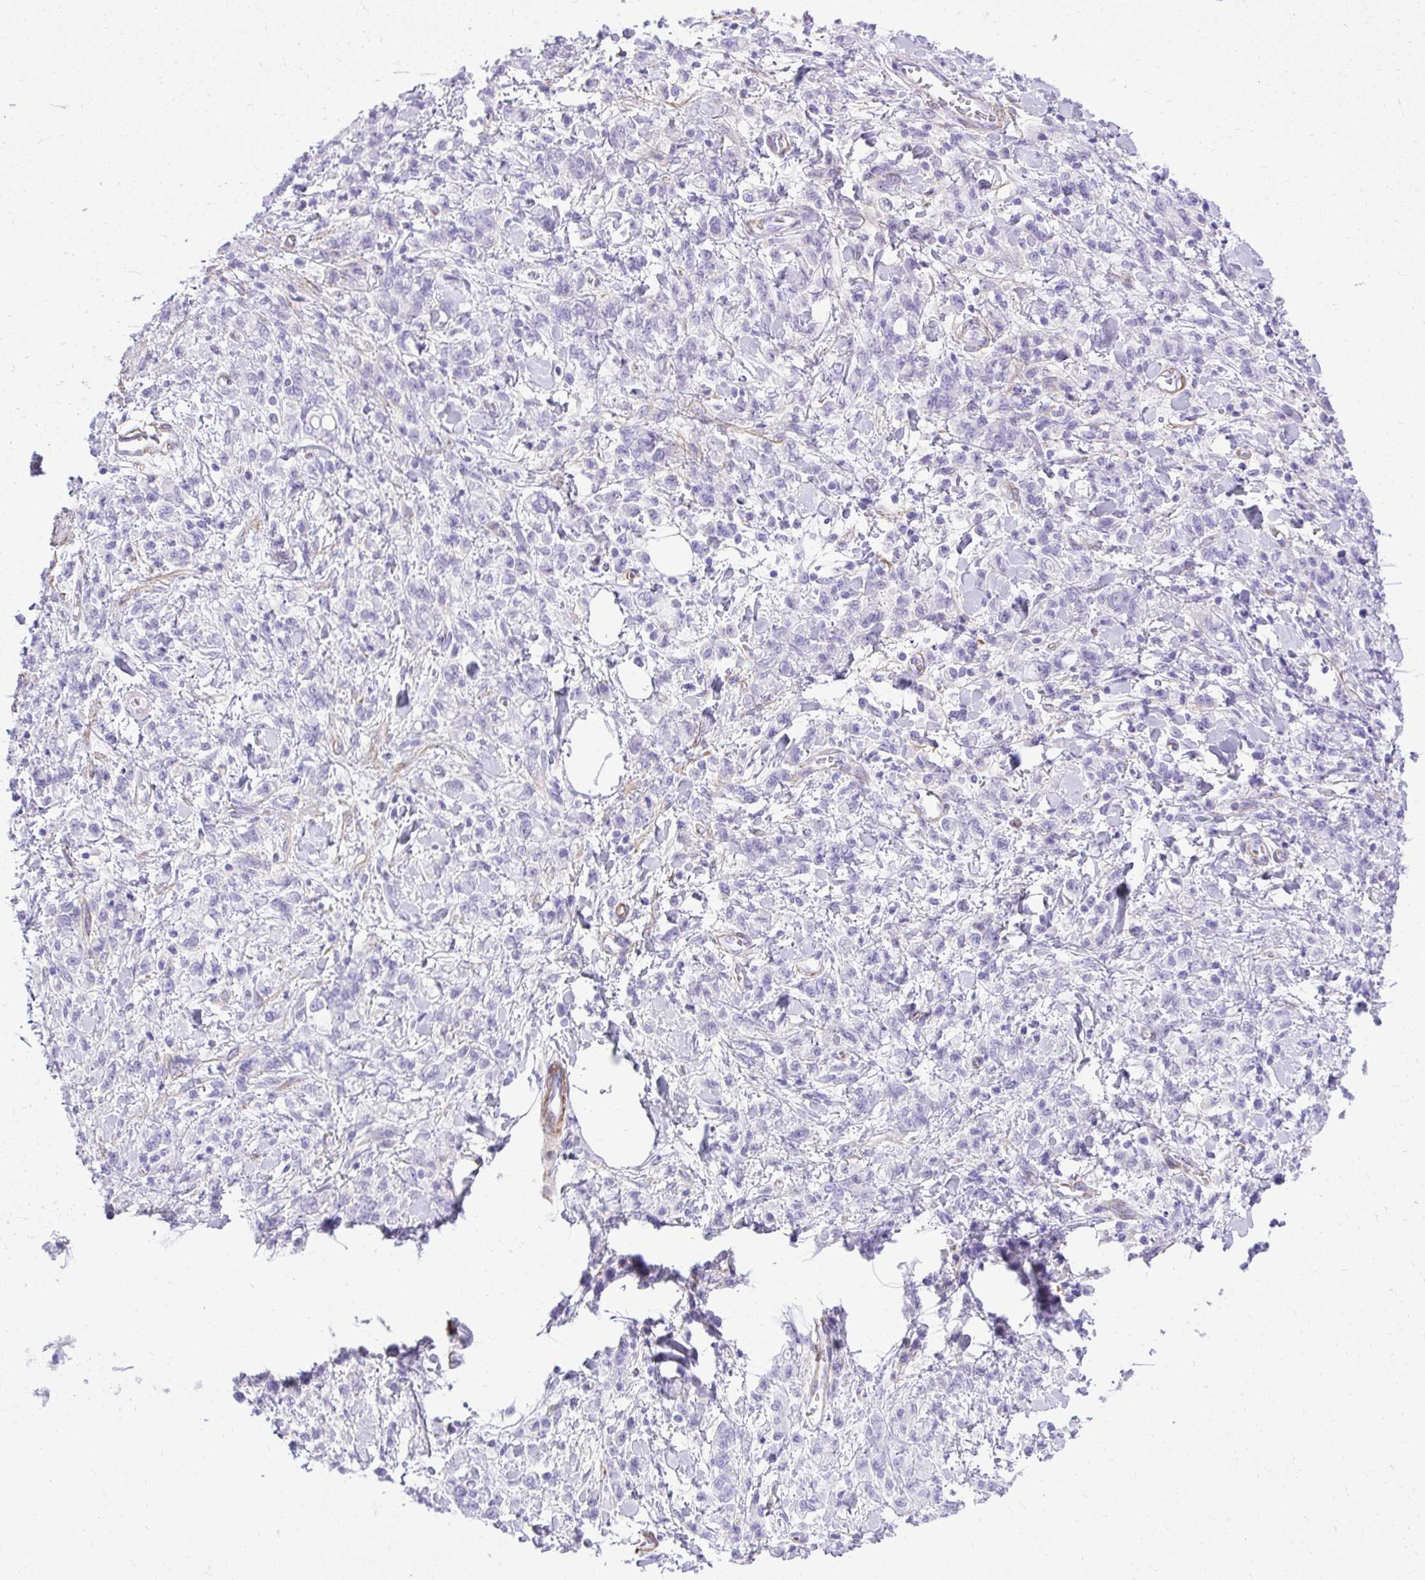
{"staining": {"intensity": "negative", "quantity": "none", "location": "none"}, "tissue": "stomach cancer", "cell_type": "Tumor cells", "image_type": "cancer", "snomed": [{"axis": "morphology", "description": "Adenocarcinoma, NOS"}, {"axis": "topography", "description": "Stomach"}], "caption": "Tumor cells show no significant expression in stomach cancer.", "gene": "PITPNM3", "patient": {"sex": "male", "age": 77}}